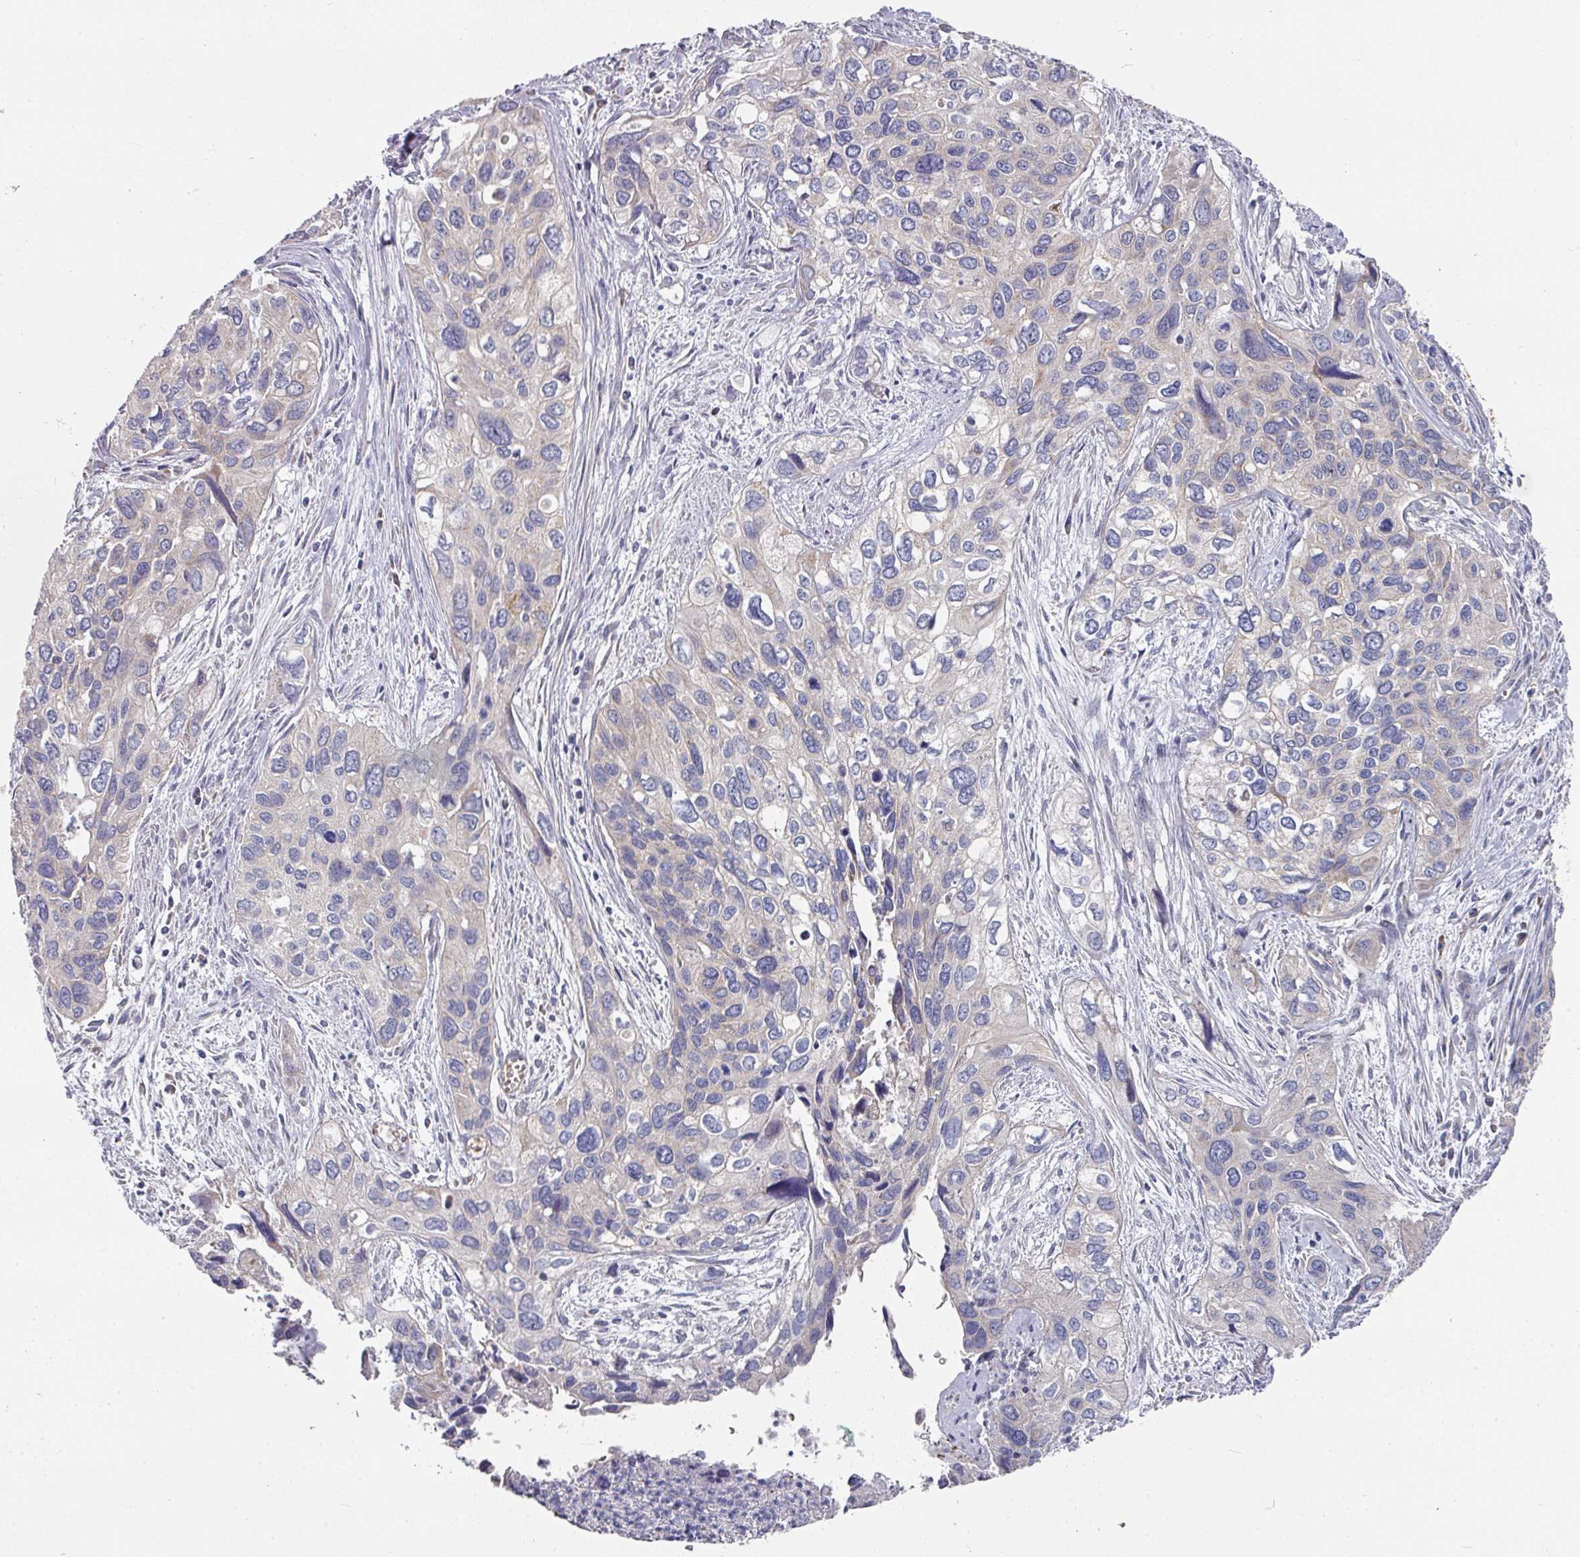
{"staining": {"intensity": "negative", "quantity": "none", "location": "none"}, "tissue": "cervical cancer", "cell_type": "Tumor cells", "image_type": "cancer", "snomed": [{"axis": "morphology", "description": "Squamous cell carcinoma, NOS"}, {"axis": "topography", "description": "Cervix"}], "caption": "Immunohistochemistry (IHC) of squamous cell carcinoma (cervical) displays no positivity in tumor cells.", "gene": "PYROXD2", "patient": {"sex": "female", "age": 55}}